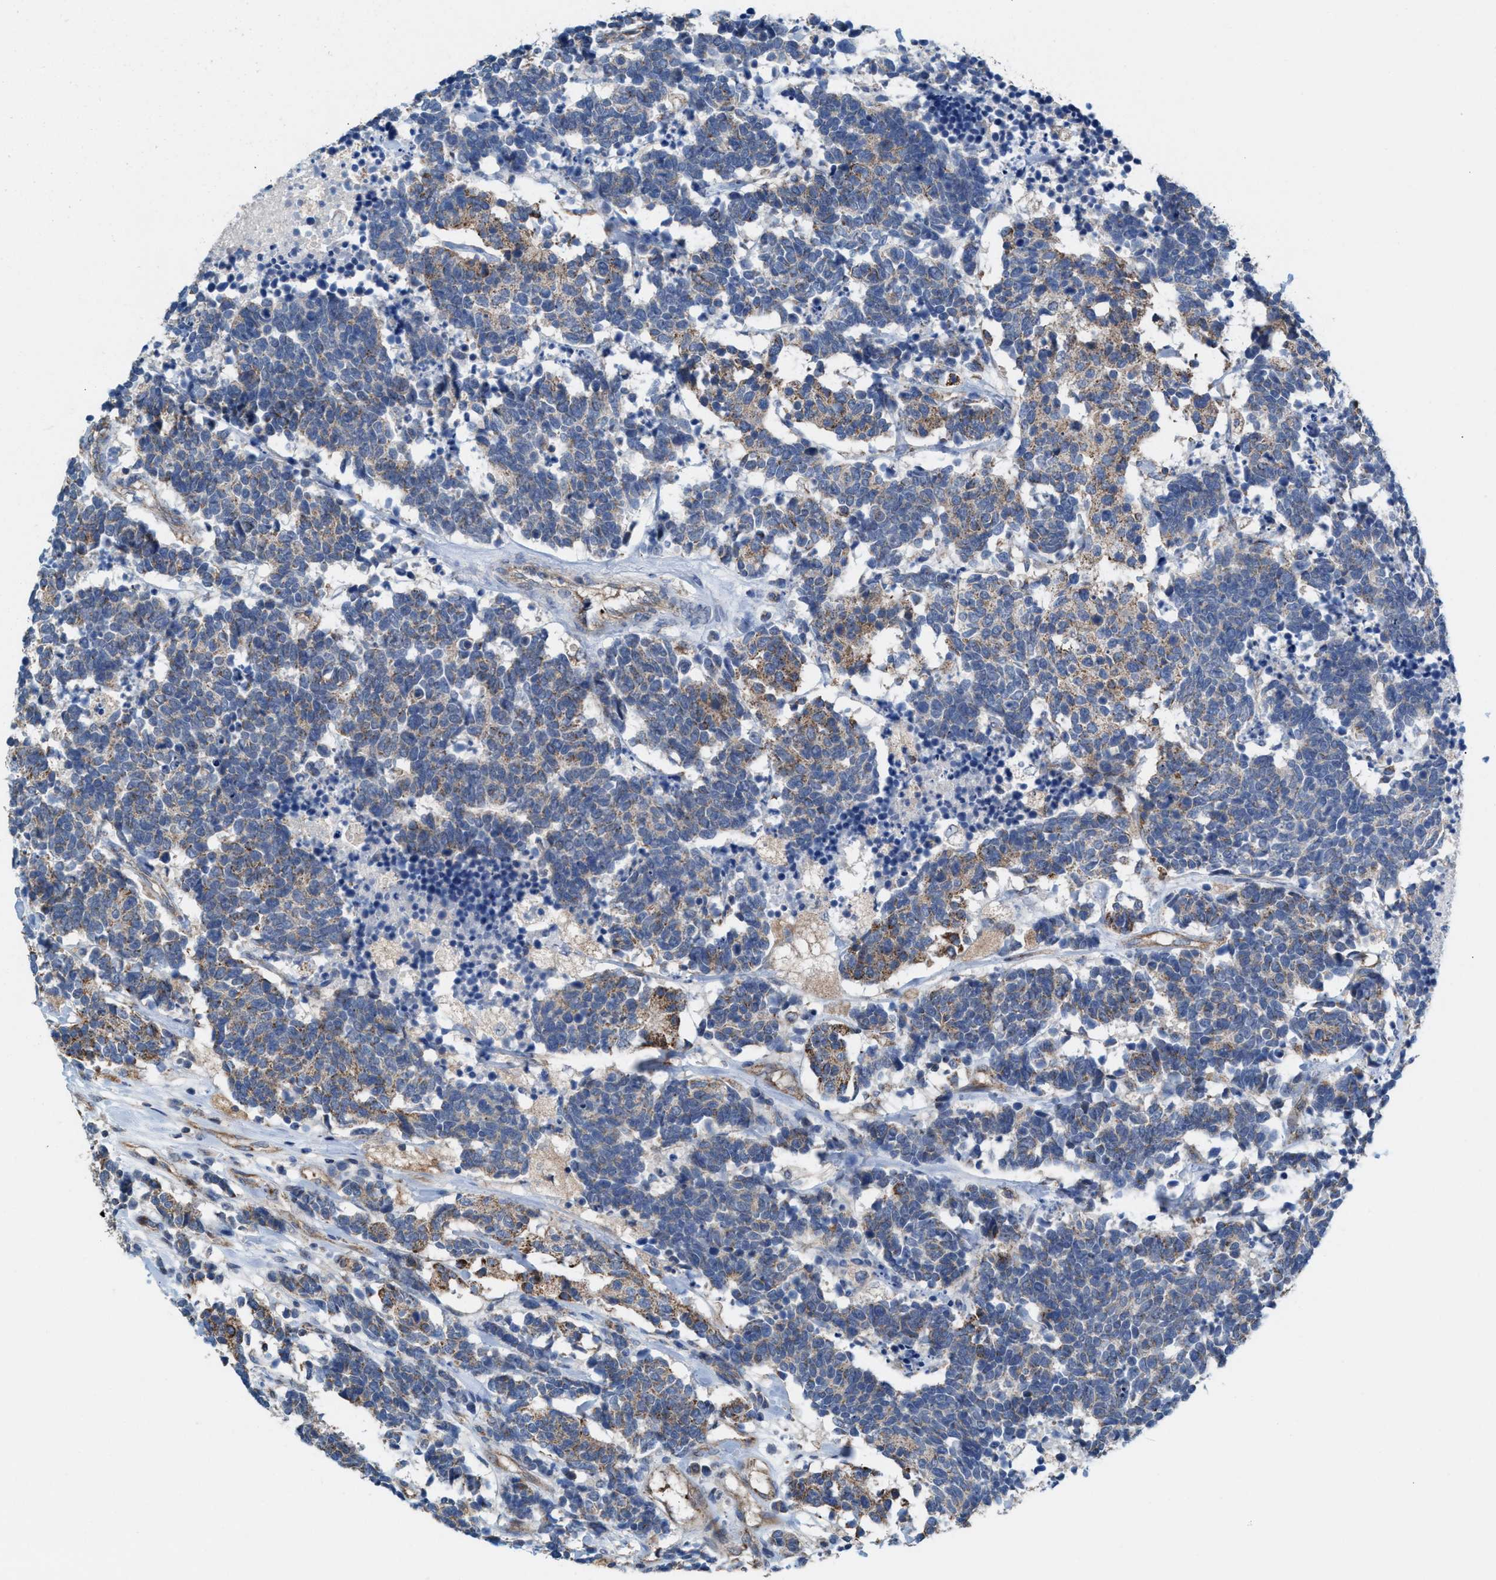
{"staining": {"intensity": "weak", "quantity": "25%-75%", "location": "cytoplasmic/membranous"}, "tissue": "carcinoid", "cell_type": "Tumor cells", "image_type": "cancer", "snomed": [{"axis": "morphology", "description": "Carcinoma, NOS"}, {"axis": "morphology", "description": "Carcinoid, malignant, NOS"}, {"axis": "topography", "description": "Urinary bladder"}], "caption": "Protein staining by immunohistochemistry exhibits weak cytoplasmic/membranous staining in about 25%-75% of tumor cells in malignant carcinoid. The staining was performed using DAB (3,3'-diaminobenzidine), with brown indicating positive protein expression. Nuclei are stained blue with hematoxylin.", "gene": "MRM1", "patient": {"sex": "male", "age": 57}}